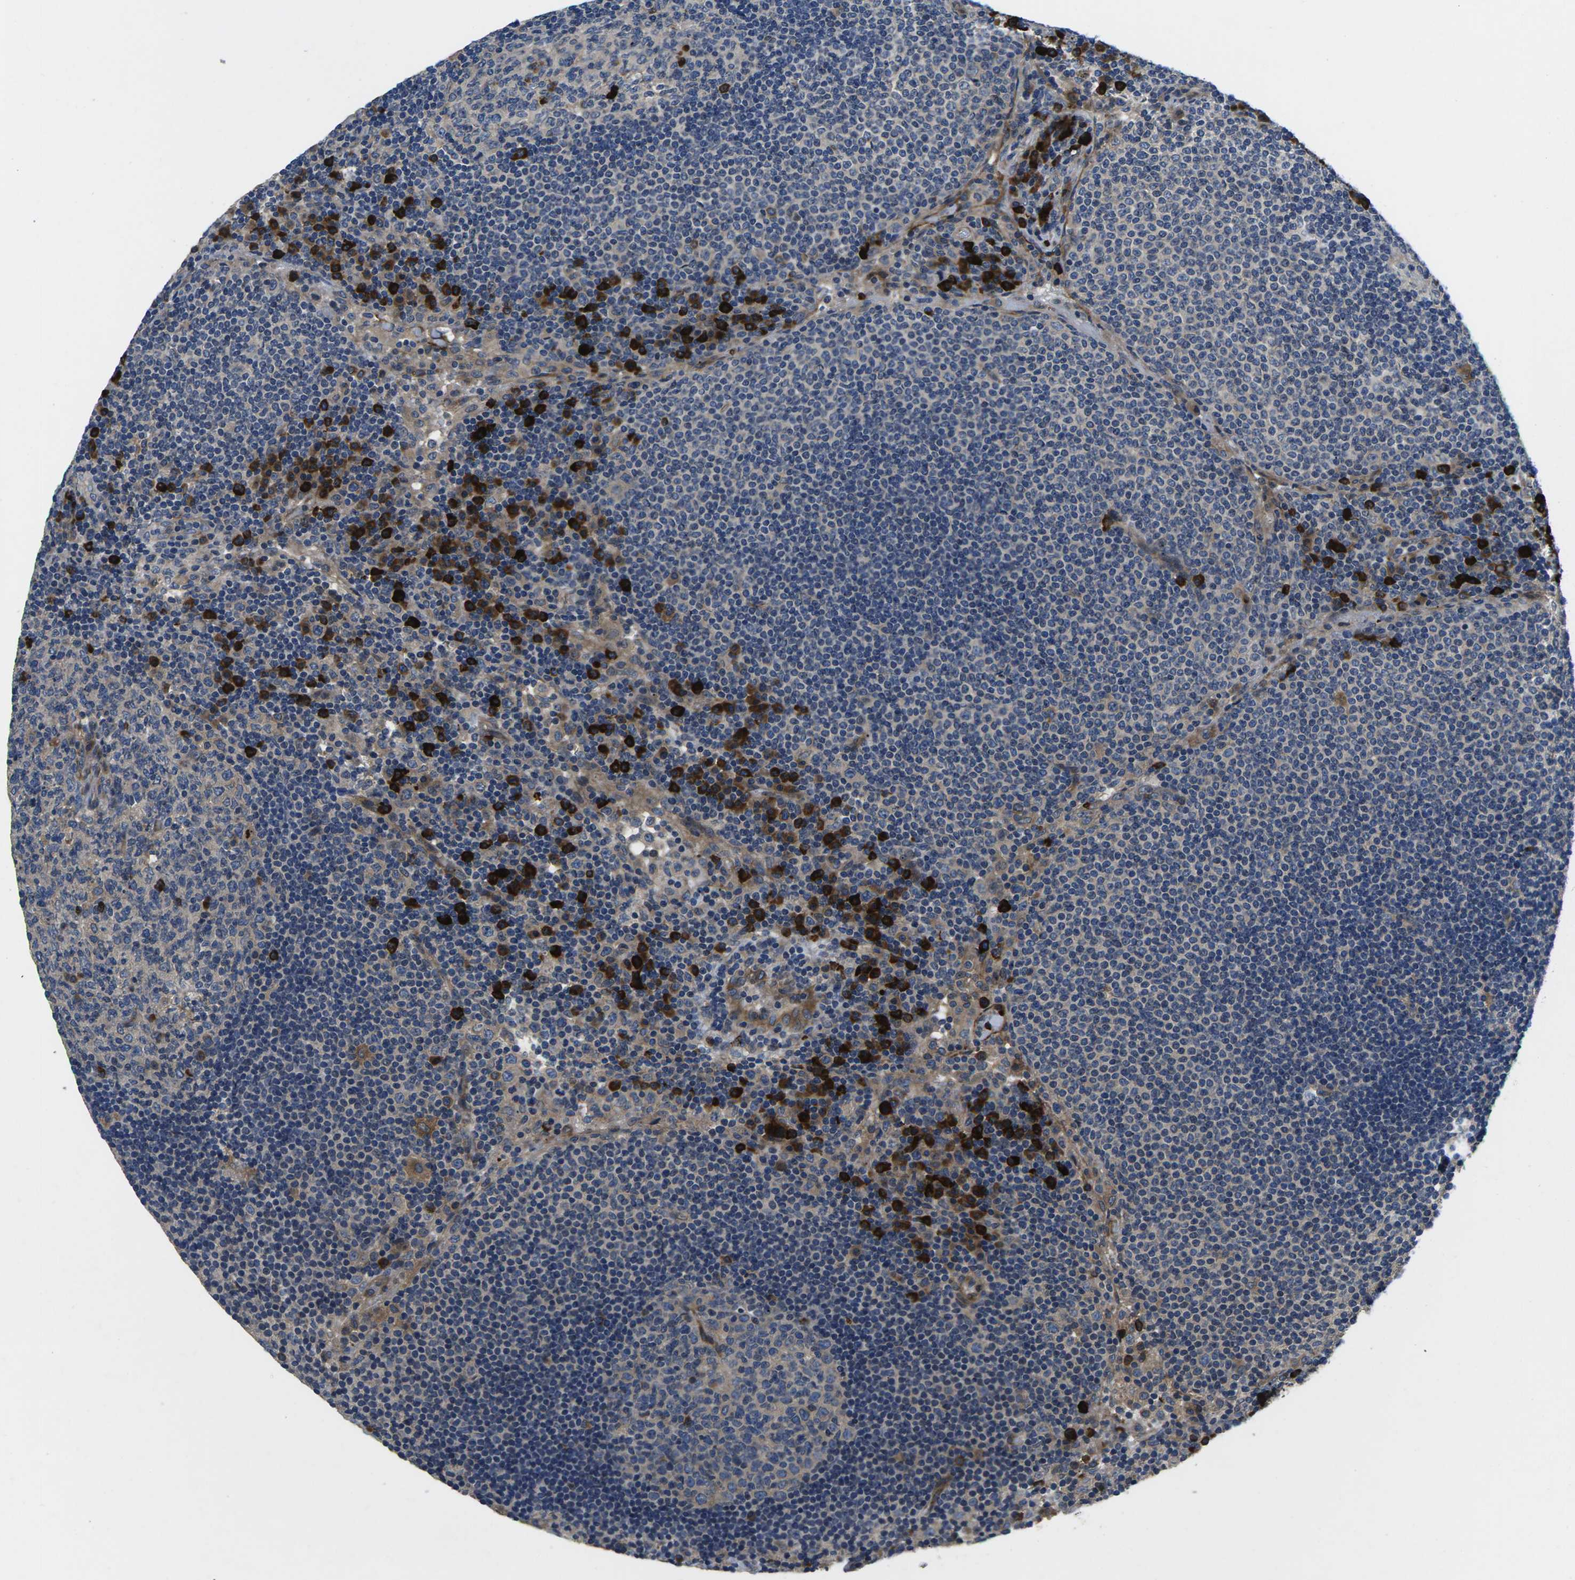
{"staining": {"intensity": "weak", "quantity": "25%-75%", "location": "cytoplasmic/membranous"}, "tissue": "lymph node", "cell_type": "Germinal center cells", "image_type": "normal", "snomed": [{"axis": "morphology", "description": "Normal tissue, NOS"}, {"axis": "topography", "description": "Lymph node"}], "caption": "IHC photomicrograph of unremarkable human lymph node stained for a protein (brown), which exhibits low levels of weak cytoplasmic/membranous expression in about 25%-75% of germinal center cells.", "gene": "PLCE1", "patient": {"sex": "female", "age": 53}}